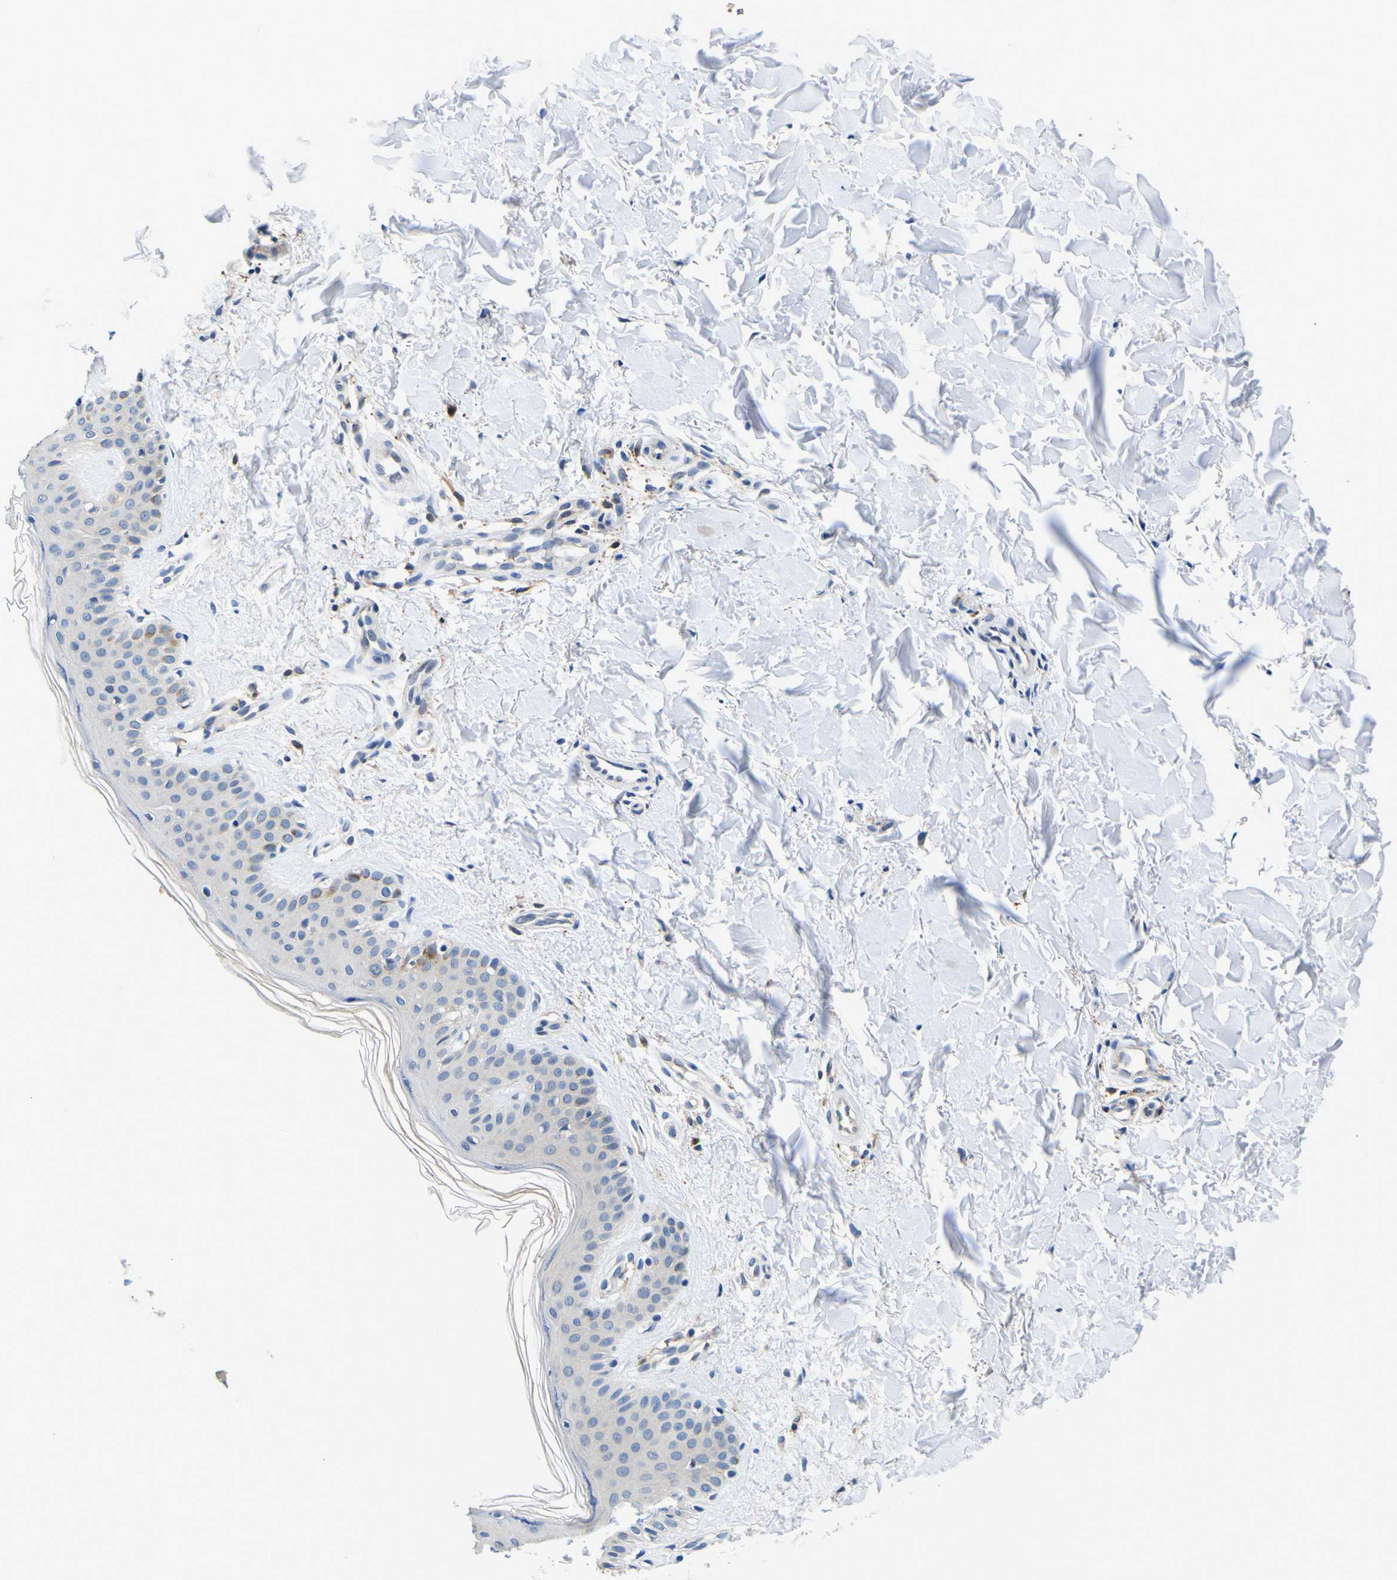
{"staining": {"intensity": "negative", "quantity": "none", "location": "none"}, "tissue": "skin", "cell_type": "Fibroblasts", "image_type": "normal", "snomed": [{"axis": "morphology", "description": "Normal tissue, NOS"}, {"axis": "topography", "description": "Skin"}], "caption": "IHC image of benign human skin stained for a protein (brown), which demonstrates no staining in fibroblasts. (Brightfield microscopy of DAB IHC at high magnification).", "gene": "TNIK", "patient": {"sex": "male", "age": 67}}